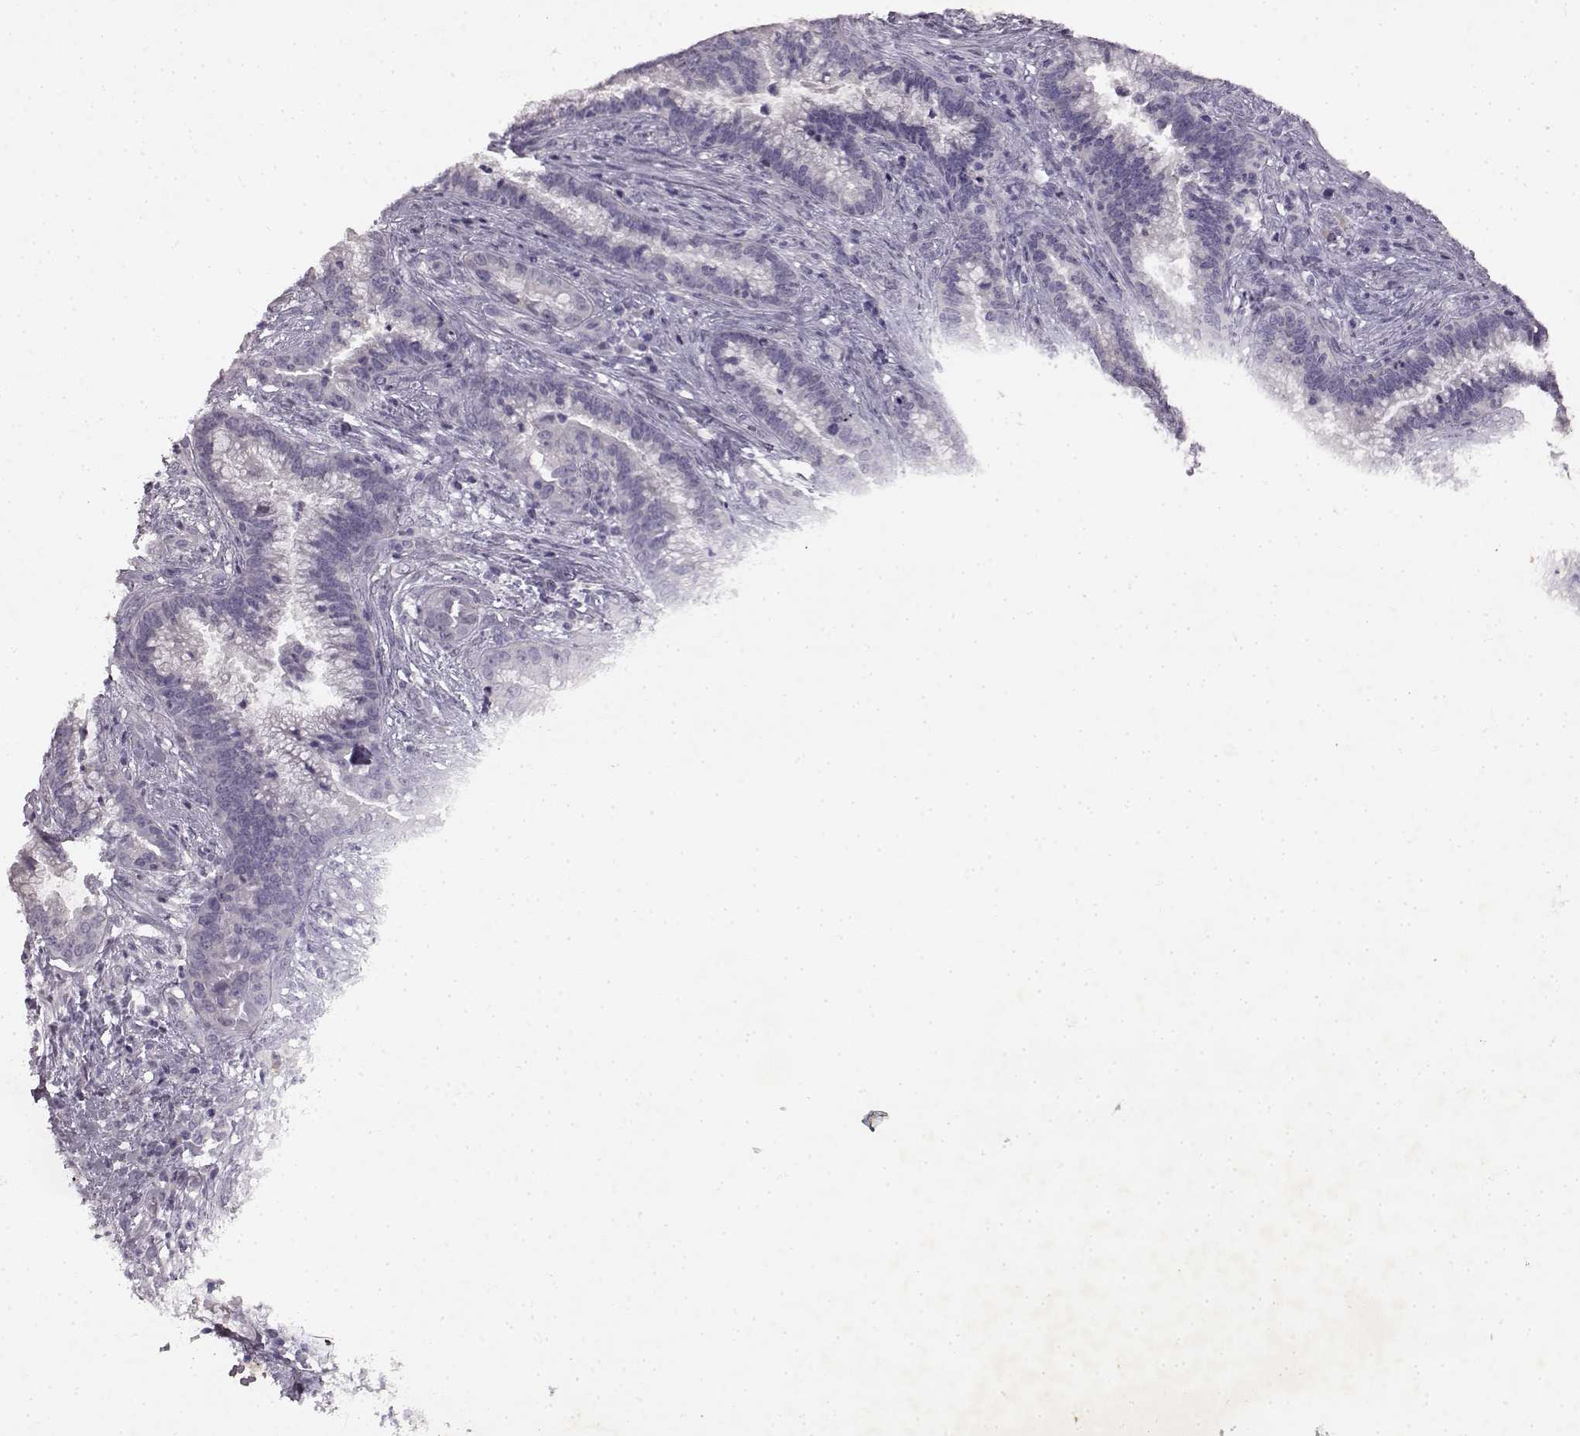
{"staining": {"intensity": "negative", "quantity": "none", "location": "none"}, "tissue": "cervical cancer", "cell_type": "Tumor cells", "image_type": "cancer", "snomed": [{"axis": "morphology", "description": "Adenocarcinoma, NOS"}, {"axis": "topography", "description": "Cervix"}], "caption": "A photomicrograph of human cervical cancer is negative for staining in tumor cells.", "gene": "SPAG17", "patient": {"sex": "female", "age": 45}}